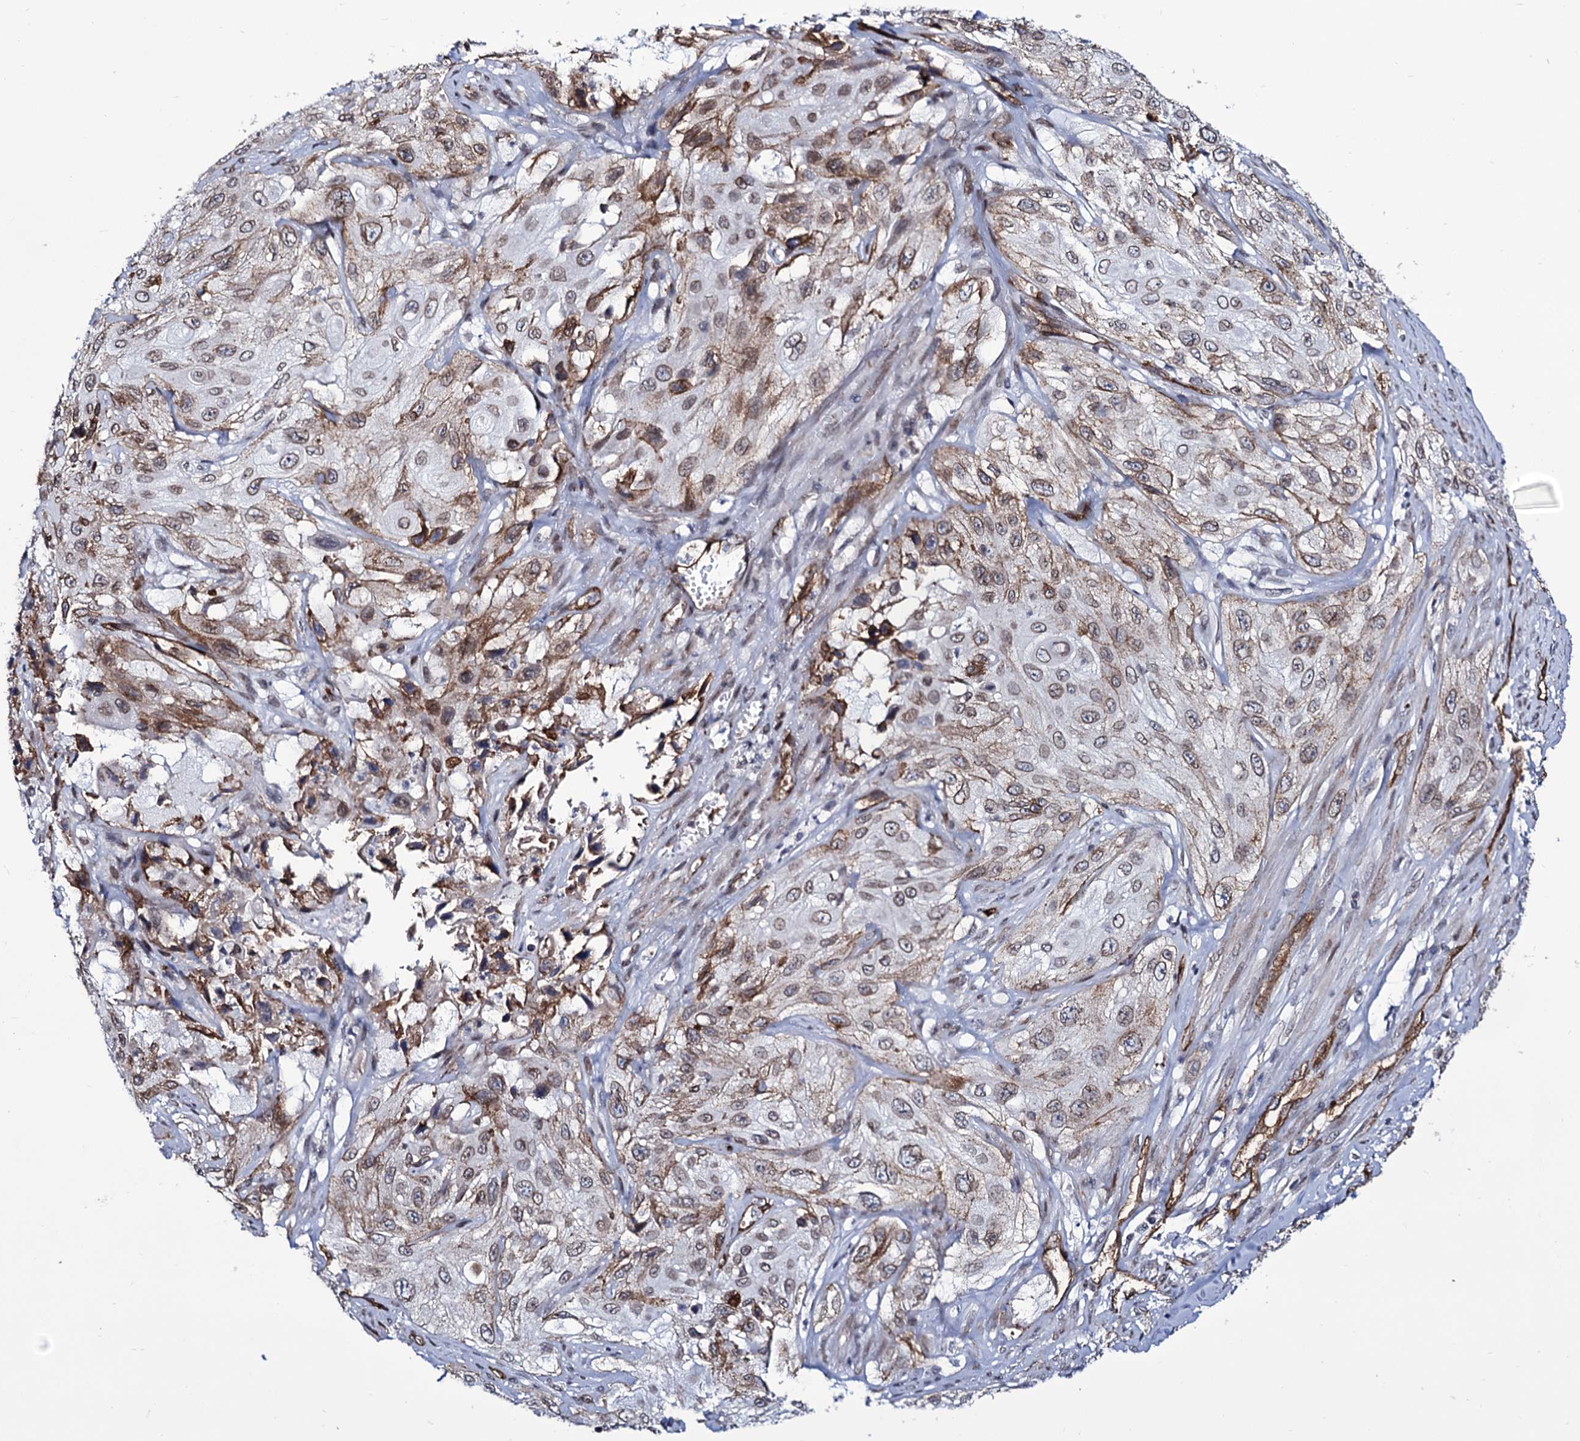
{"staining": {"intensity": "moderate", "quantity": "25%-75%", "location": "cytoplasmic/membranous,nuclear"}, "tissue": "cervical cancer", "cell_type": "Tumor cells", "image_type": "cancer", "snomed": [{"axis": "morphology", "description": "Squamous cell carcinoma, NOS"}, {"axis": "topography", "description": "Cervix"}], "caption": "This is an image of IHC staining of cervical cancer (squamous cell carcinoma), which shows moderate expression in the cytoplasmic/membranous and nuclear of tumor cells.", "gene": "ZC3H12C", "patient": {"sex": "female", "age": 42}}